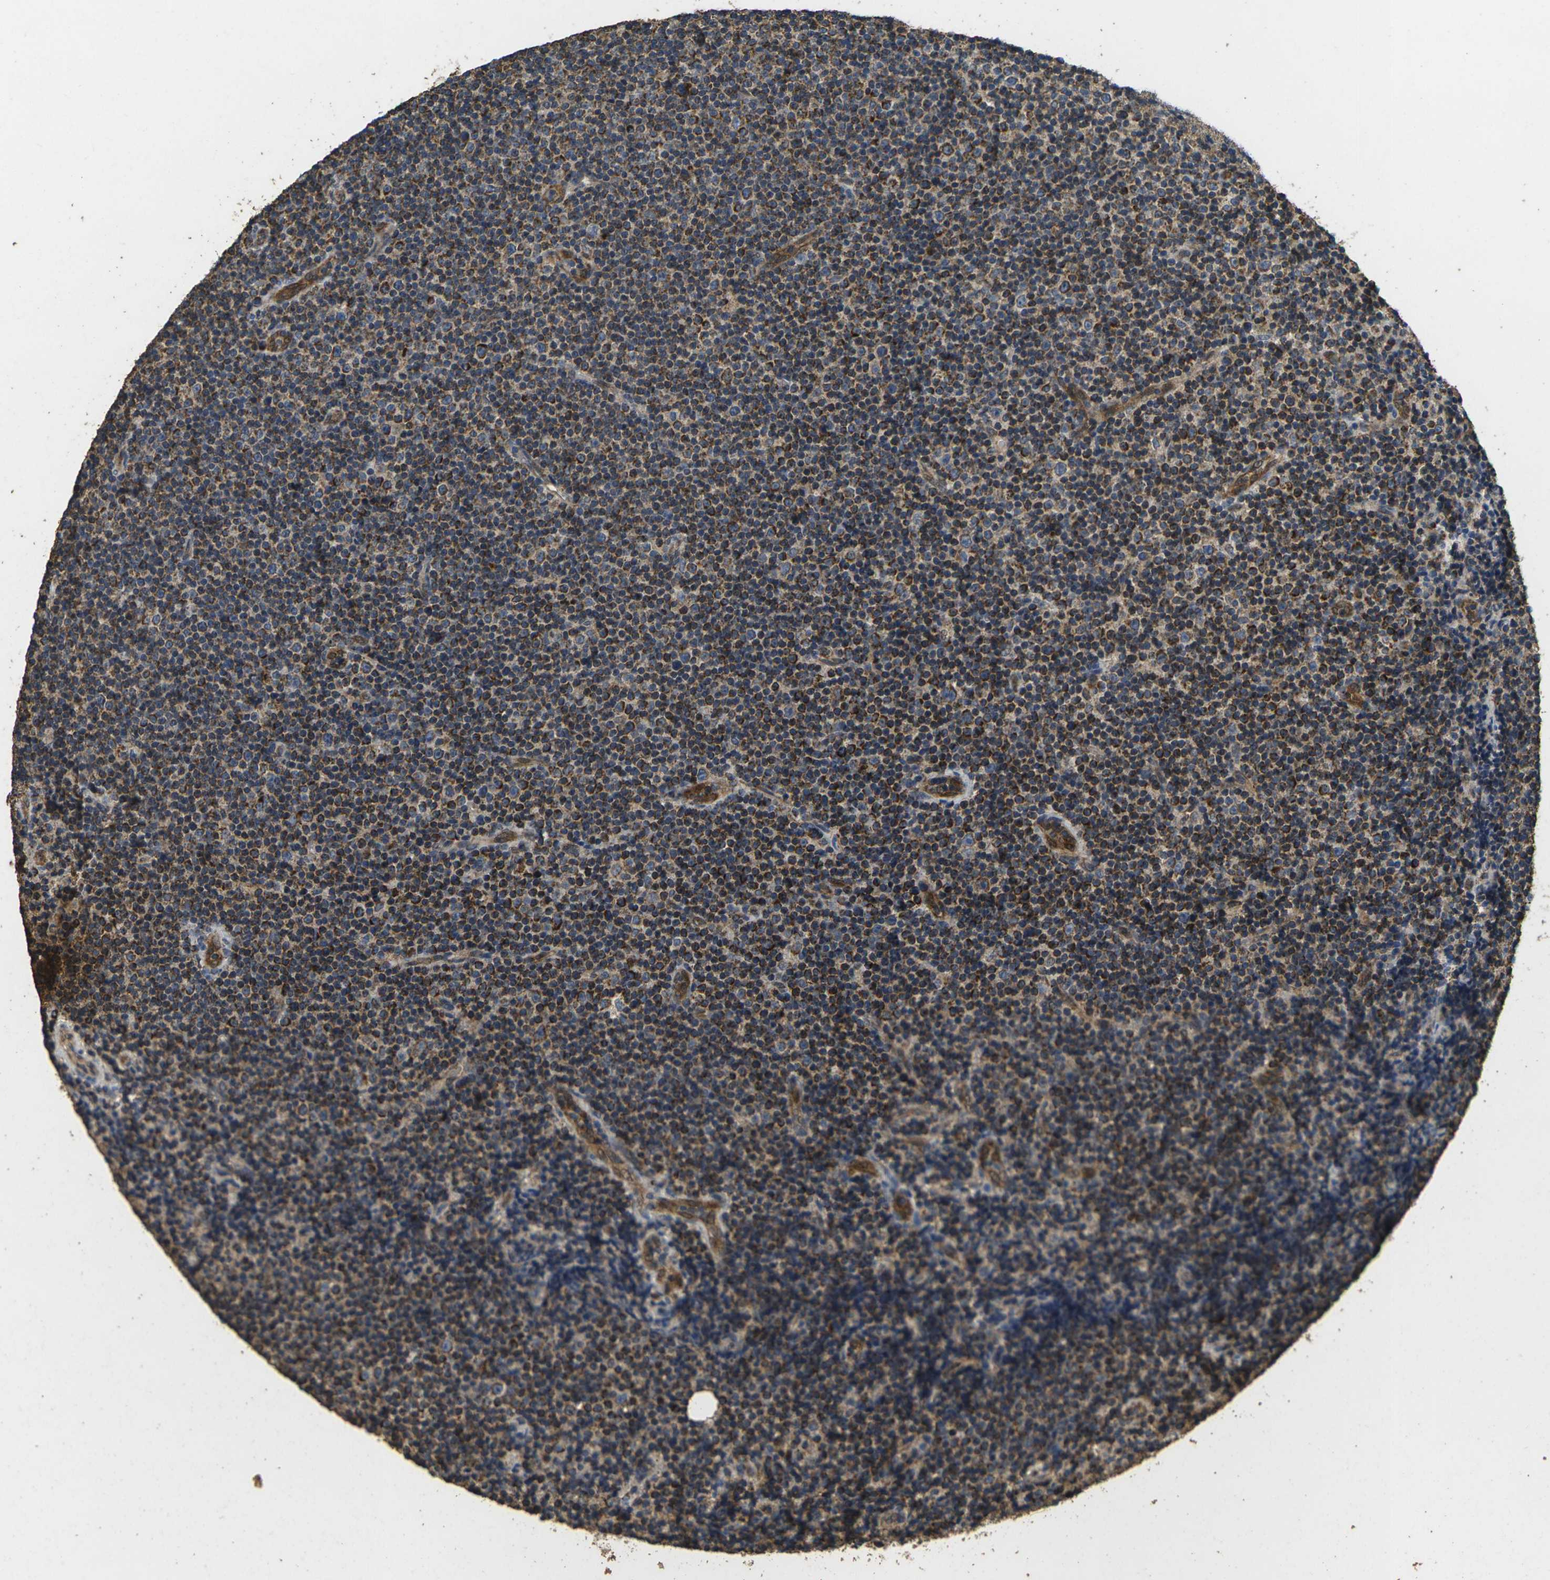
{"staining": {"intensity": "moderate", "quantity": ">75%", "location": "cytoplasmic/membranous"}, "tissue": "lymphoma", "cell_type": "Tumor cells", "image_type": "cancer", "snomed": [{"axis": "morphology", "description": "Malignant lymphoma, non-Hodgkin's type, Low grade"}, {"axis": "topography", "description": "Lymph node"}], "caption": "A brown stain highlights moderate cytoplasmic/membranous positivity of a protein in human malignant lymphoma, non-Hodgkin's type (low-grade) tumor cells.", "gene": "MAPK11", "patient": {"sex": "female", "age": 67}}